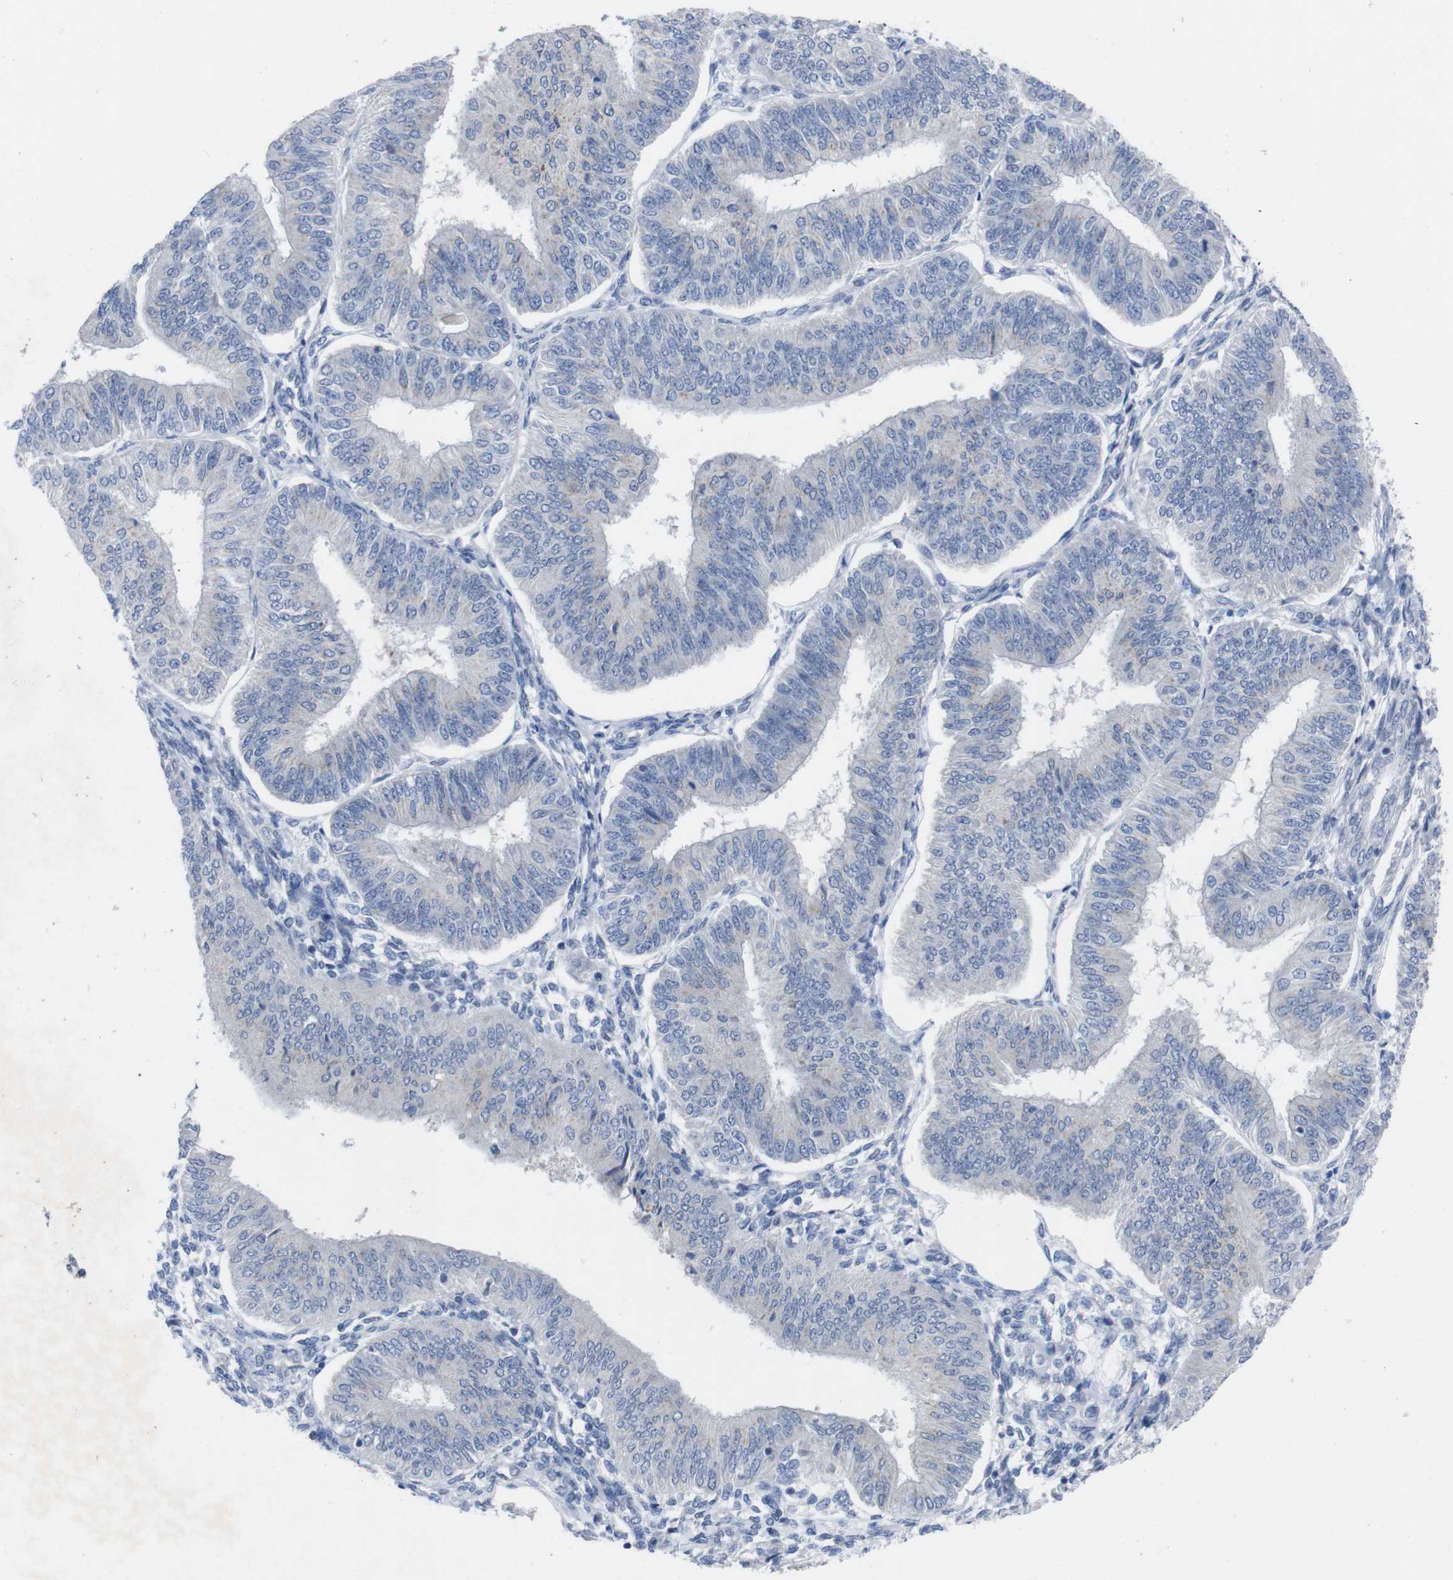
{"staining": {"intensity": "negative", "quantity": "none", "location": "none"}, "tissue": "endometrial cancer", "cell_type": "Tumor cells", "image_type": "cancer", "snomed": [{"axis": "morphology", "description": "Adenocarcinoma, NOS"}, {"axis": "topography", "description": "Endometrium"}], "caption": "The immunohistochemistry micrograph has no significant expression in tumor cells of endometrial cancer tissue.", "gene": "IRF4", "patient": {"sex": "female", "age": 58}}